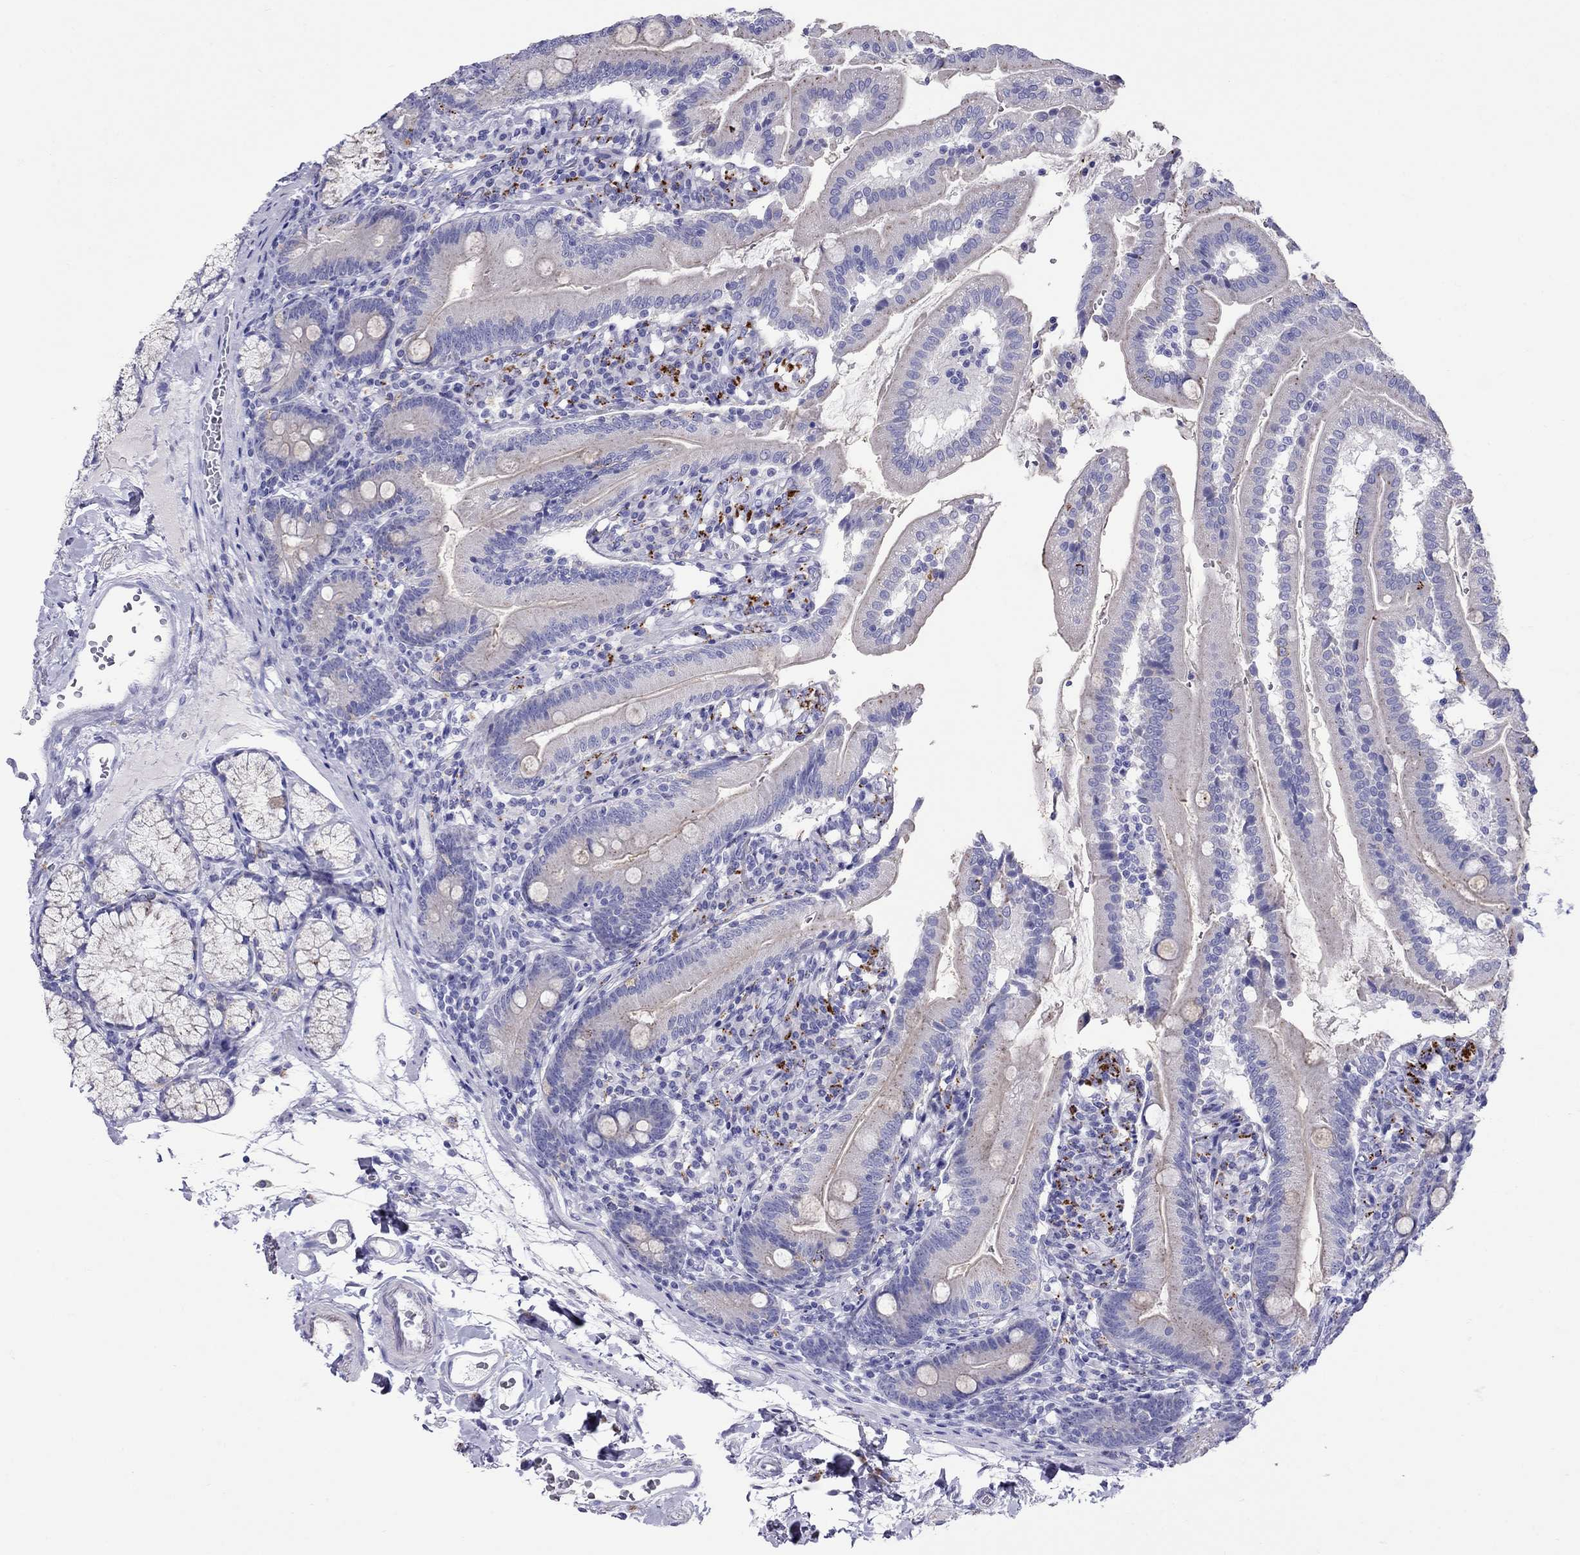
{"staining": {"intensity": "negative", "quantity": "none", "location": "none"}, "tissue": "duodenum", "cell_type": "Glandular cells", "image_type": "normal", "snomed": [{"axis": "morphology", "description": "Normal tissue, NOS"}, {"axis": "topography", "description": "Duodenum"}], "caption": "The photomicrograph demonstrates no staining of glandular cells in benign duodenum.", "gene": "CLPSL2", "patient": {"sex": "female", "age": 67}}